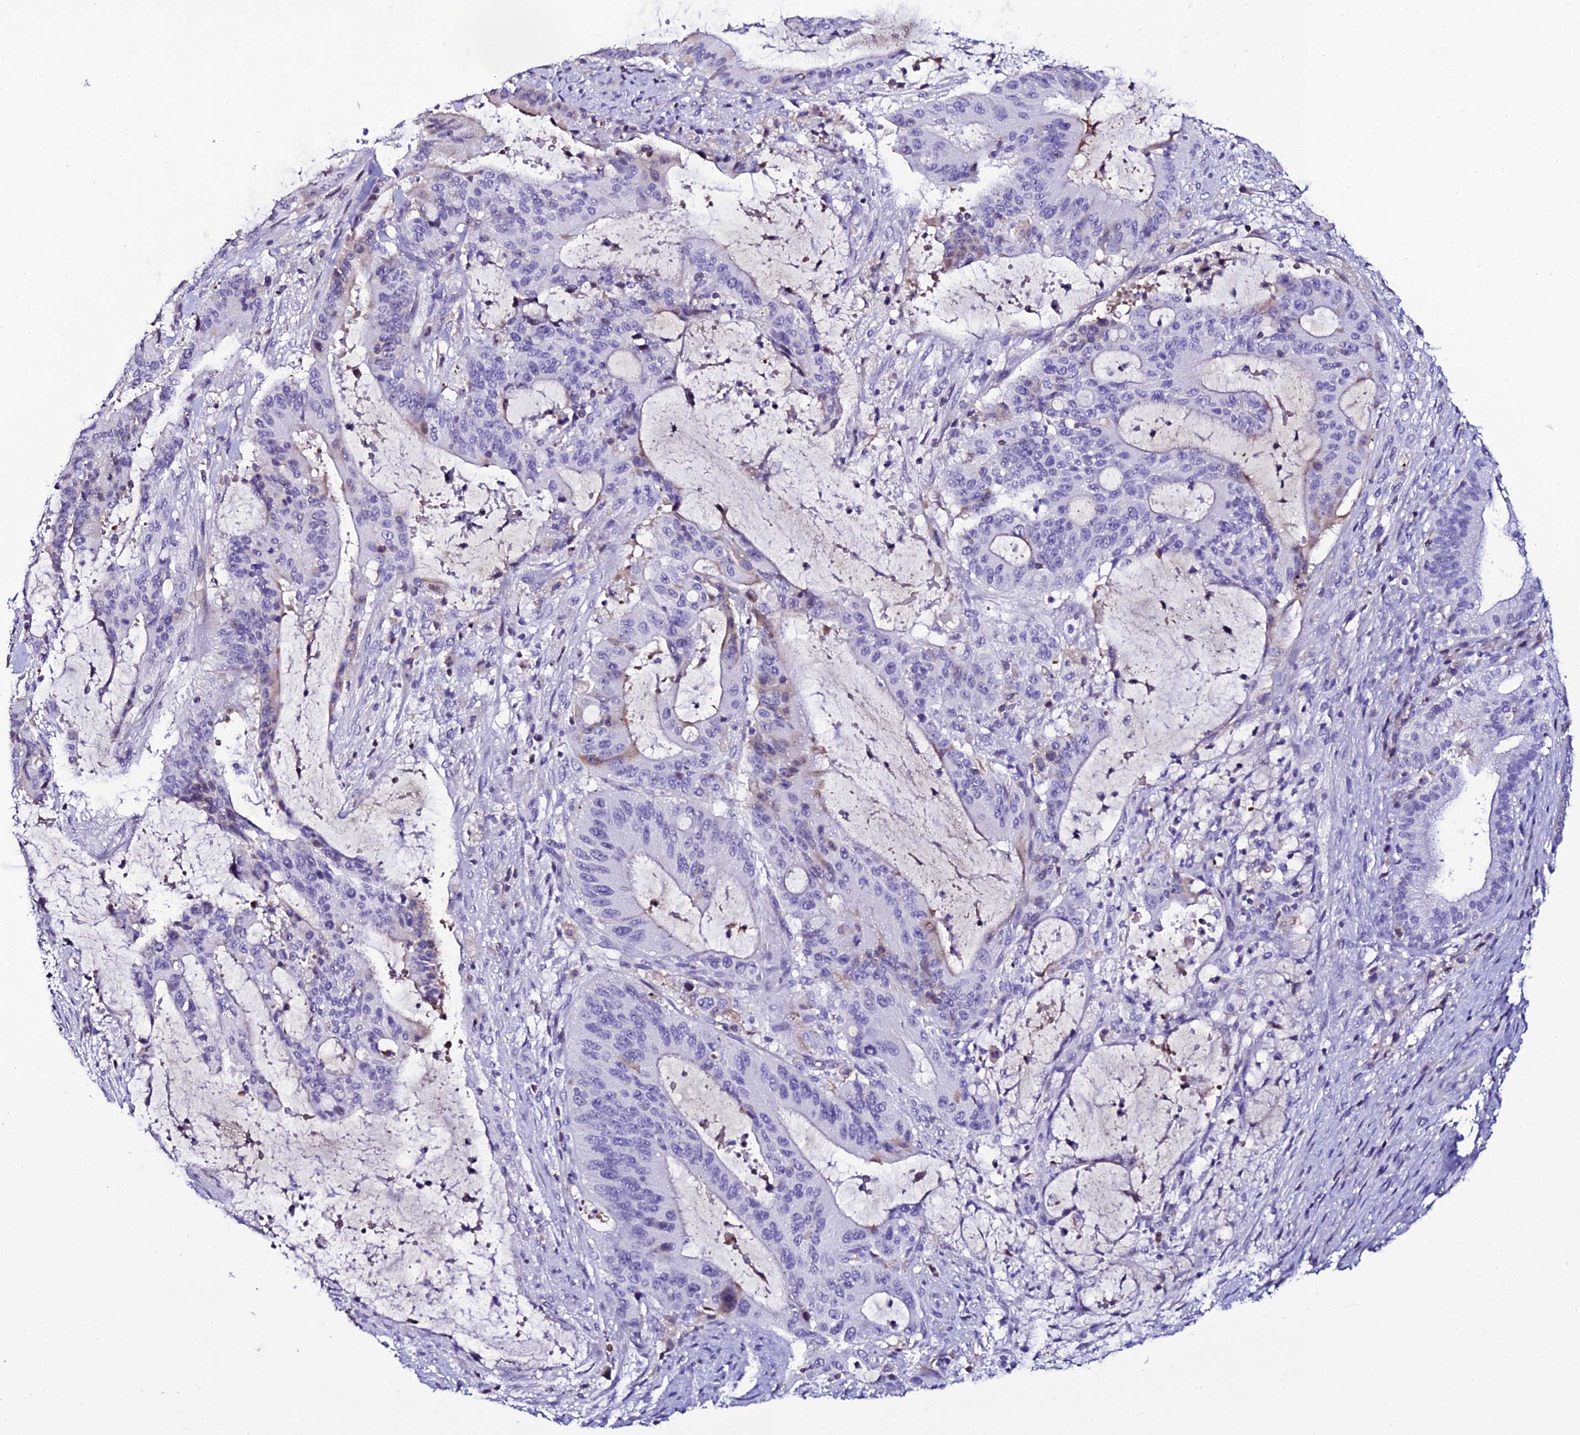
{"staining": {"intensity": "negative", "quantity": "none", "location": "none"}, "tissue": "liver cancer", "cell_type": "Tumor cells", "image_type": "cancer", "snomed": [{"axis": "morphology", "description": "Normal tissue, NOS"}, {"axis": "morphology", "description": "Cholangiocarcinoma"}, {"axis": "topography", "description": "Liver"}, {"axis": "topography", "description": "Peripheral nerve tissue"}], "caption": "Cholangiocarcinoma (liver) was stained to show a protein in brown. There is no significant staining in tumor cells.", "gene": "DEFB132", "patient": {"sex": "female", "age": 73}}